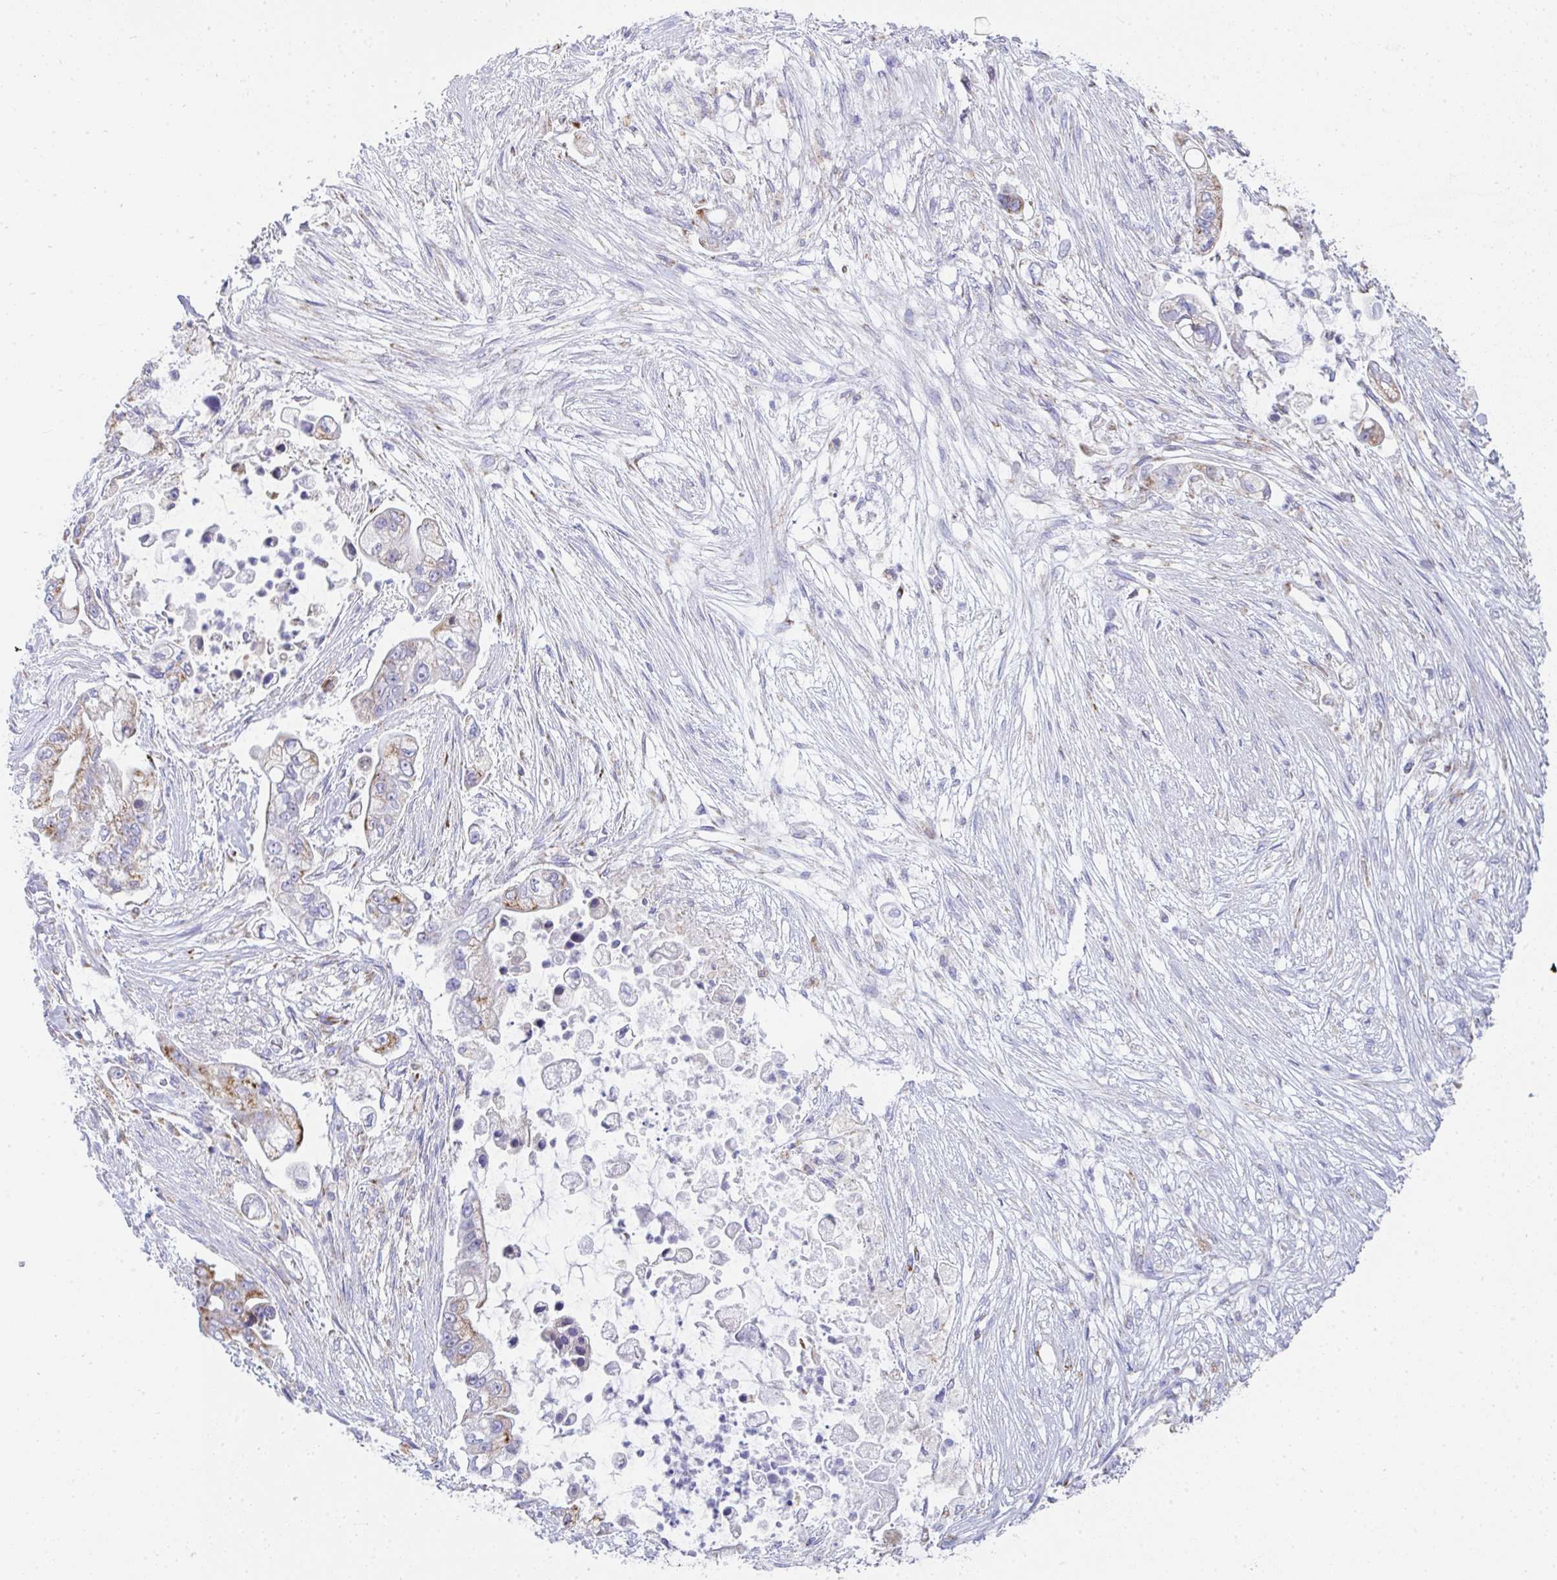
{"staining": {"intensity": "weak", "quantity": "<25%", "location": "cytoplasmic/membranous"}, "tissue": "pancreatic cancer", "cell_type": "Tumor cells", "image_type": "cancer", "snomed": [{"axis": "morphology", "description": "Adenocarcinoma, NOS"}, {"axis": "topography", "description": "Pancreas"}], "caption": "The micrograph exhibits no significant staining in tumor cells of pancreatic adenocarcinoma.", "gene": "AIFM1", "patient": {"sex": "female", "age": 69}}